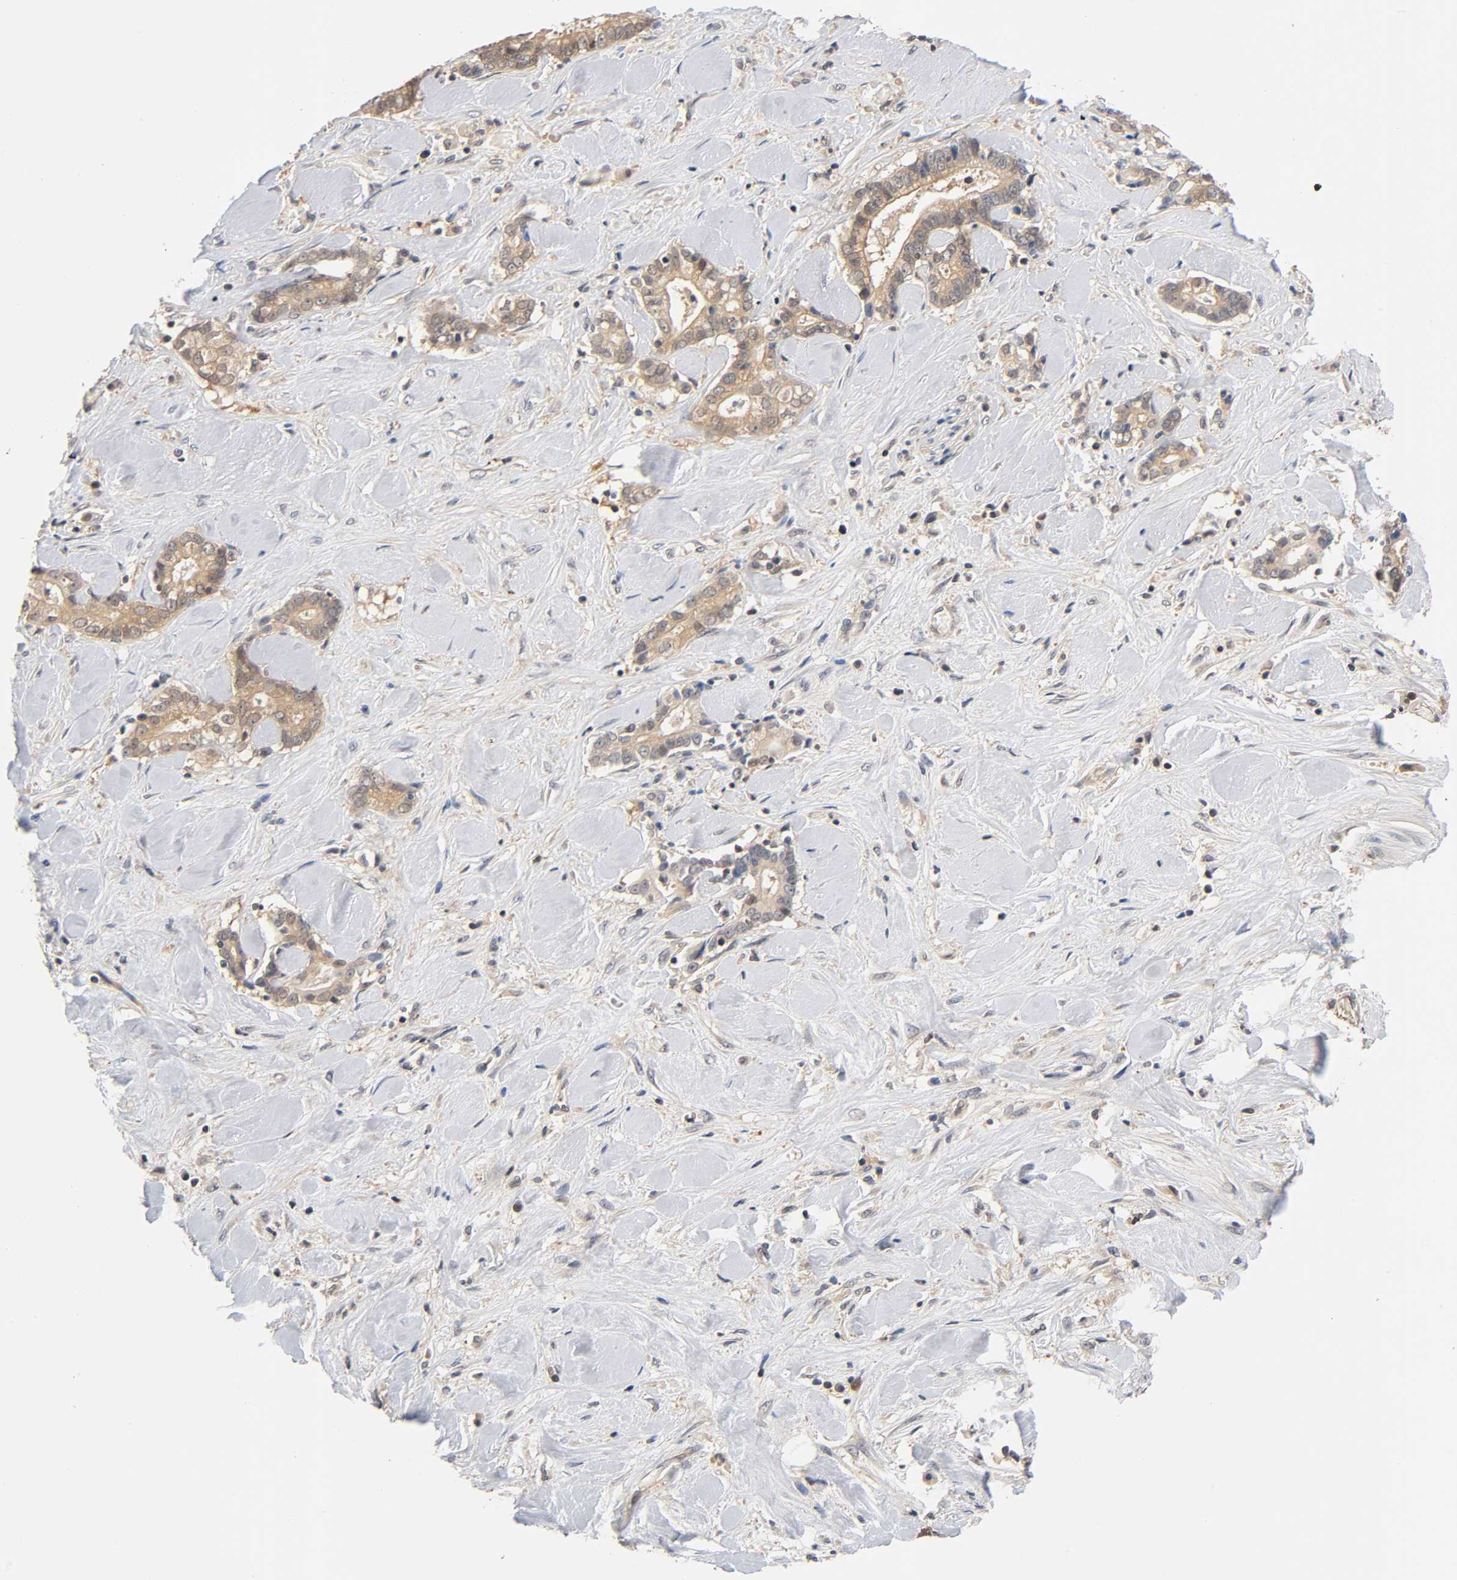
{"staining": {"intensity": "weak", "quantity": ">75%", "location": "cytoplasmic/membranous"}, "tissue": "liver cancer", "cell_type": "Tumor cells", "image_type": "cancer", "snomed": [{"axis": "morphology", "description": "Cholangiocarcinoma"}, {"axis": "topography", "description": "Liver"}], "caption": "There is low levels of weak cytoplasmic/membranous staining in tumor cells of cholangiocarcinoma (liver), as demonstrated by immunohistochemical staining (brown color).", "gene": "PRKAB1", "patient": {"sex": "male", "age": 57}}